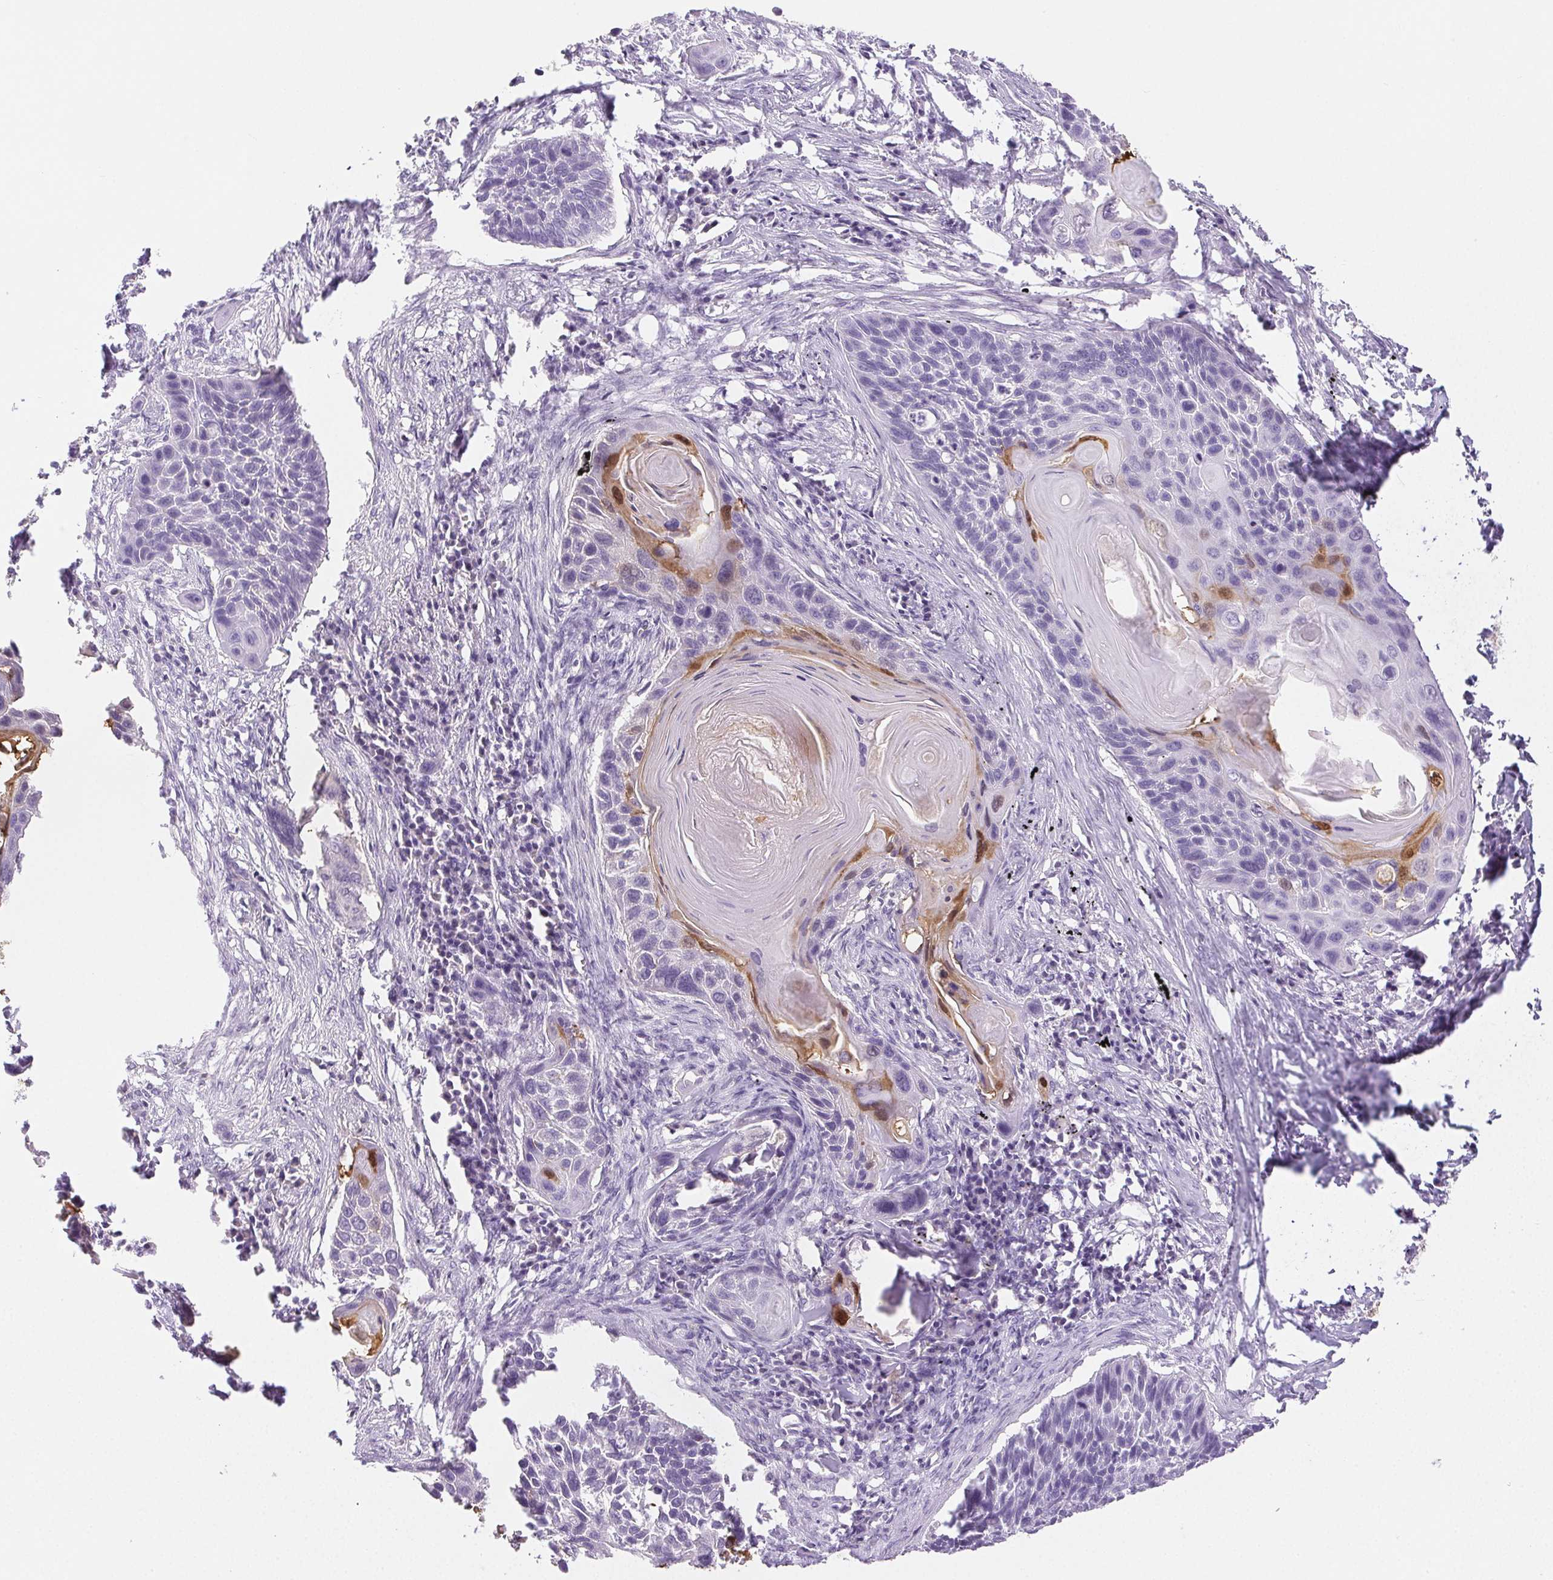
{"staining": {"intensity": "moderate", "quantity": "<25%", "location": "cytoplasmic/membranous,nuclear"}, "tissue": "lung cancer", "cell_type": "Tumor cells", "image_type": "cancer", "snomed": [{"axis": "morphology", "description": "Squamous cell carcinoma, NOS"}, {"axis": "topography", "description": "Lung"}], "caption": "Squamous cell carcinoma (lung) was stained to show a protein in brown. There is low levels of moderate cytoplasmic/membranous and nuclear positivity in approximately <25% of tumor cells.", "gene": "SPRR3", "patient": {"sex": "male", "age": 78}}